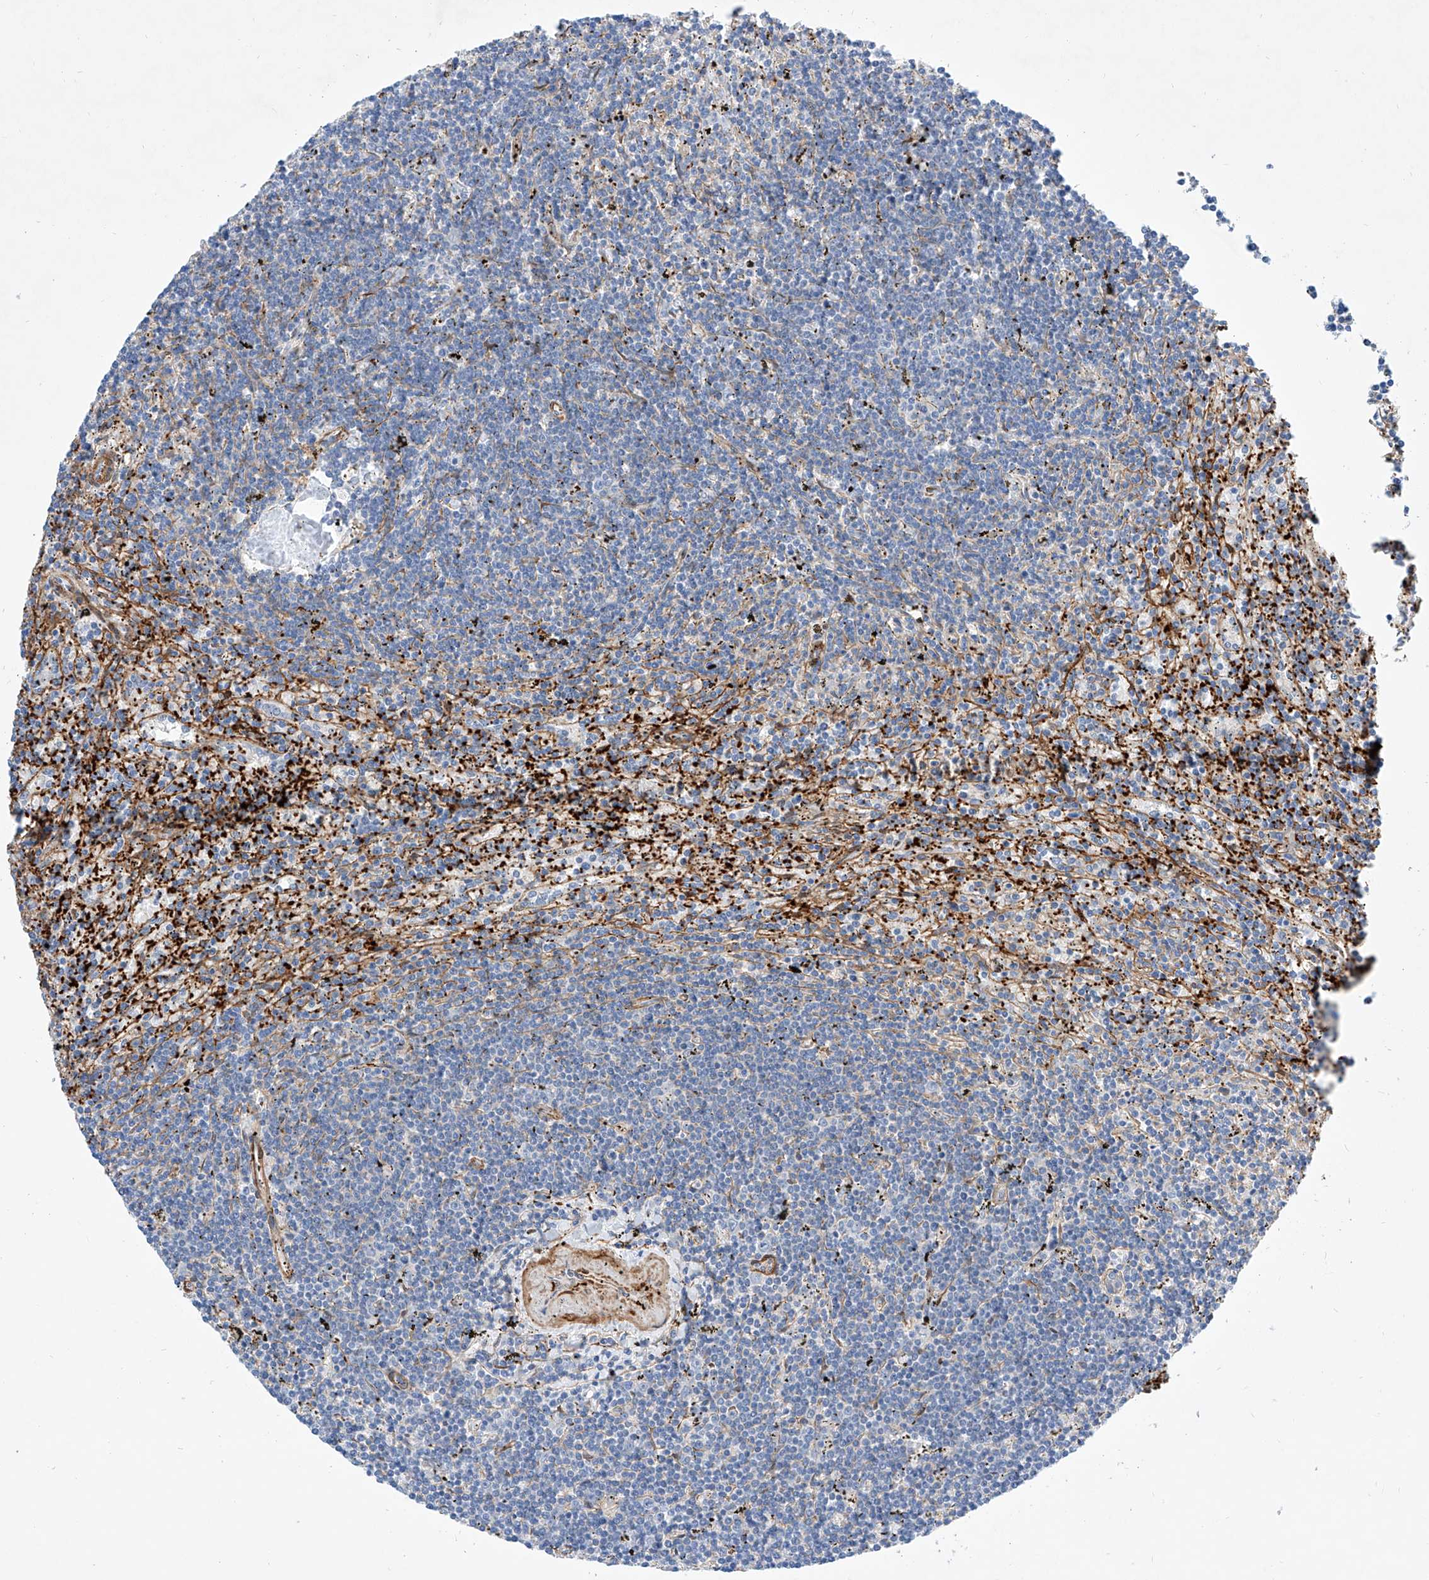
{"staining": {"intensity": "negative", "quantity": "none", "location": "none"}, "tissue": "lymphoma", "cell_type": "Tumor cells", "image_type": "cancer", "snomed": [{"axis": "morphology", "description": "Malignant lymphoma, non-Hodgkin's type, Low grade"}, {"axis": "topography", "description": "Spleen"}], "caption": "A histopathology image of malignant lymphoma, non-Hodgkin's type (low-grade) stained for a protein reveals no brown staining in tumor cells.", "gene": "TAS2R60", "patient": {"sex": "male", "age": 76}}